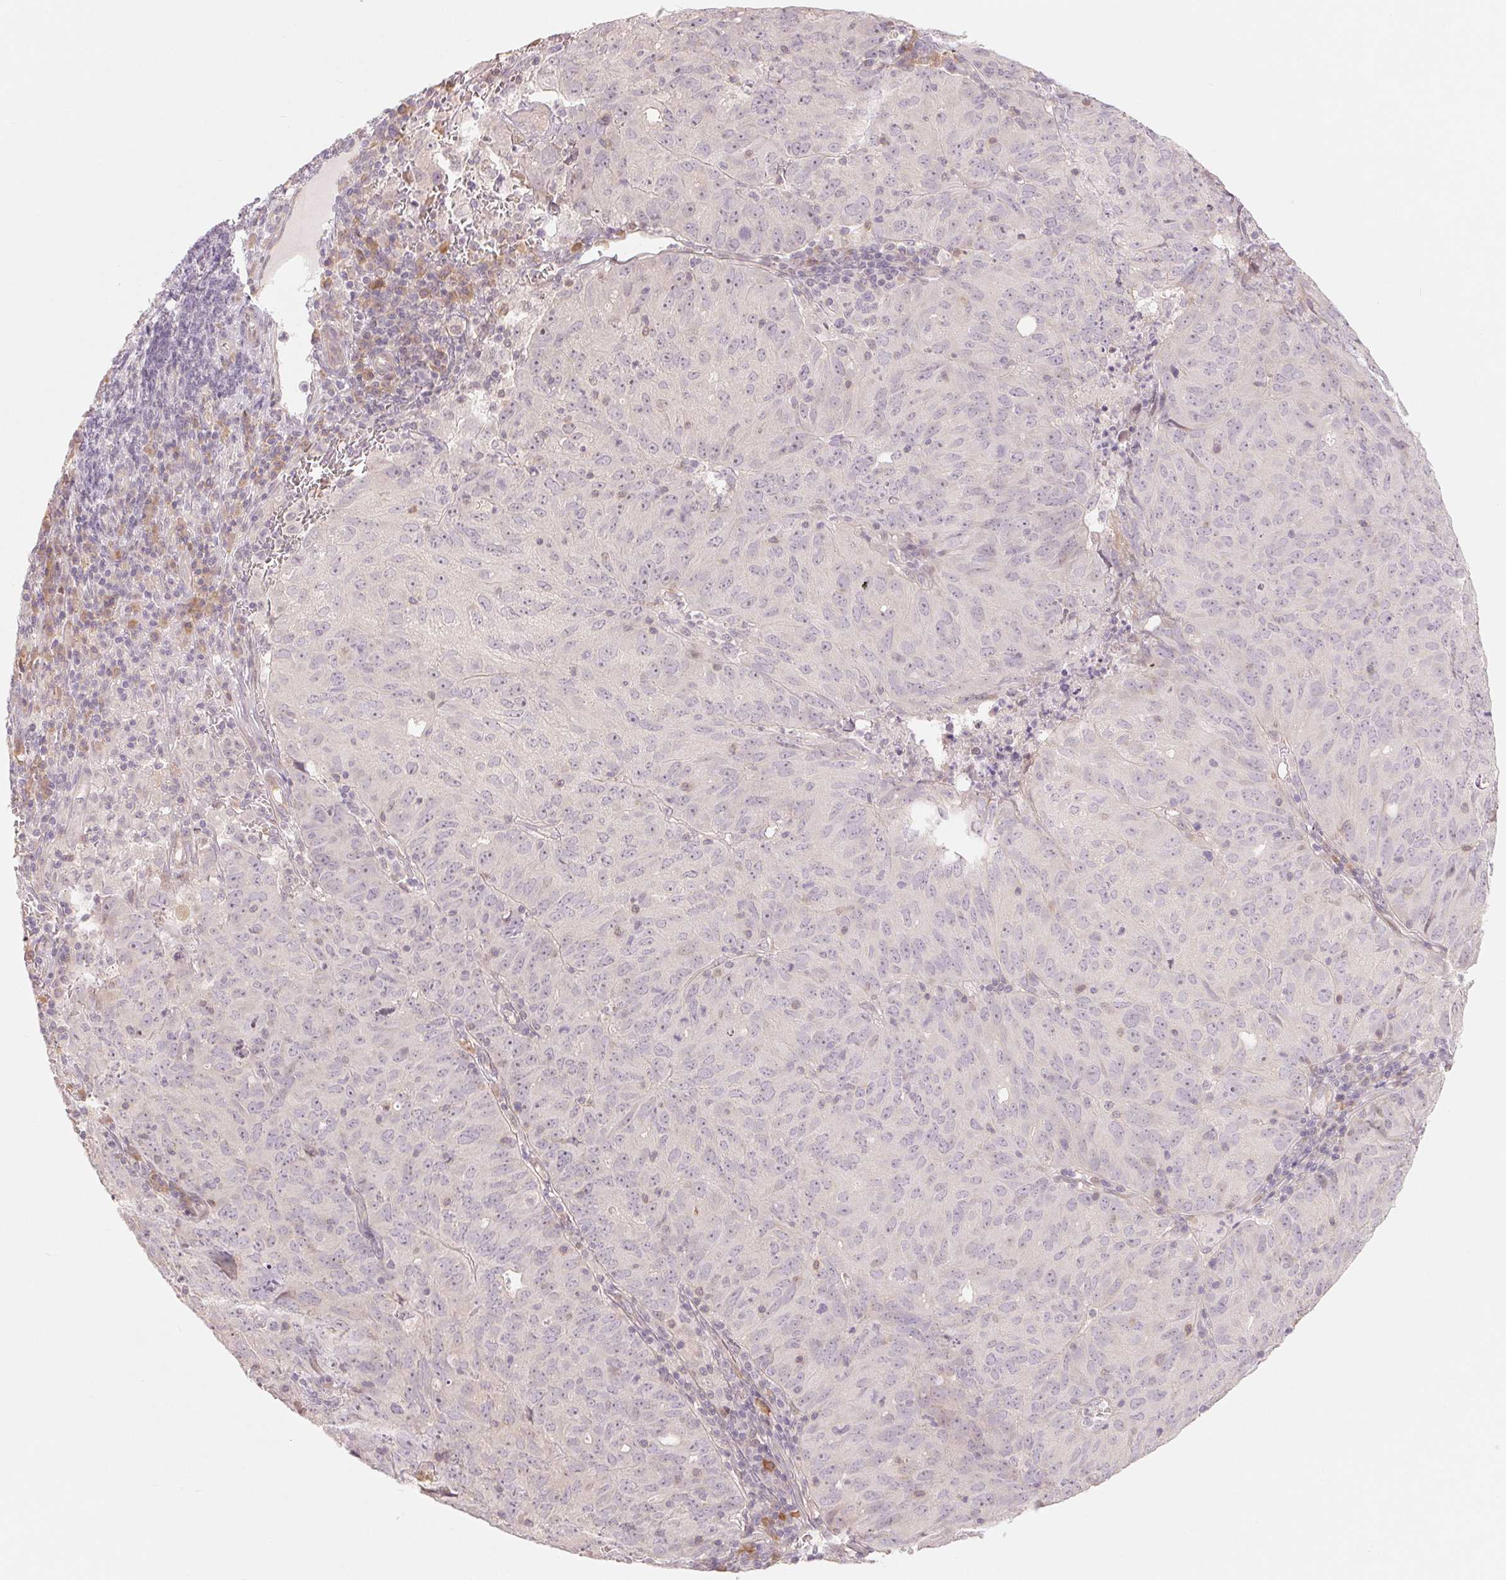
{"staining": {"intensity": "negative", "quantity": "none", "location": "none"}, "tissue": "cervical cancer", "cell_type": "Tumor cells", "image_type": "cancer", "snomed": [{"axis": "morphology", "description": "Adenocarcinoma, NOS"}, {"axis": "topography", "description": "Cervix"}], "caption": "High power microscopy micrograph of an immunohistochemistry image of cervical cancer, revealing no significant positivity in tumor cells. (Immunohistochemistry (ihc), brightfield microscopy, high magnification).", "gene": "DENND2C", "patient": {"sex": "female", "age": 56}}